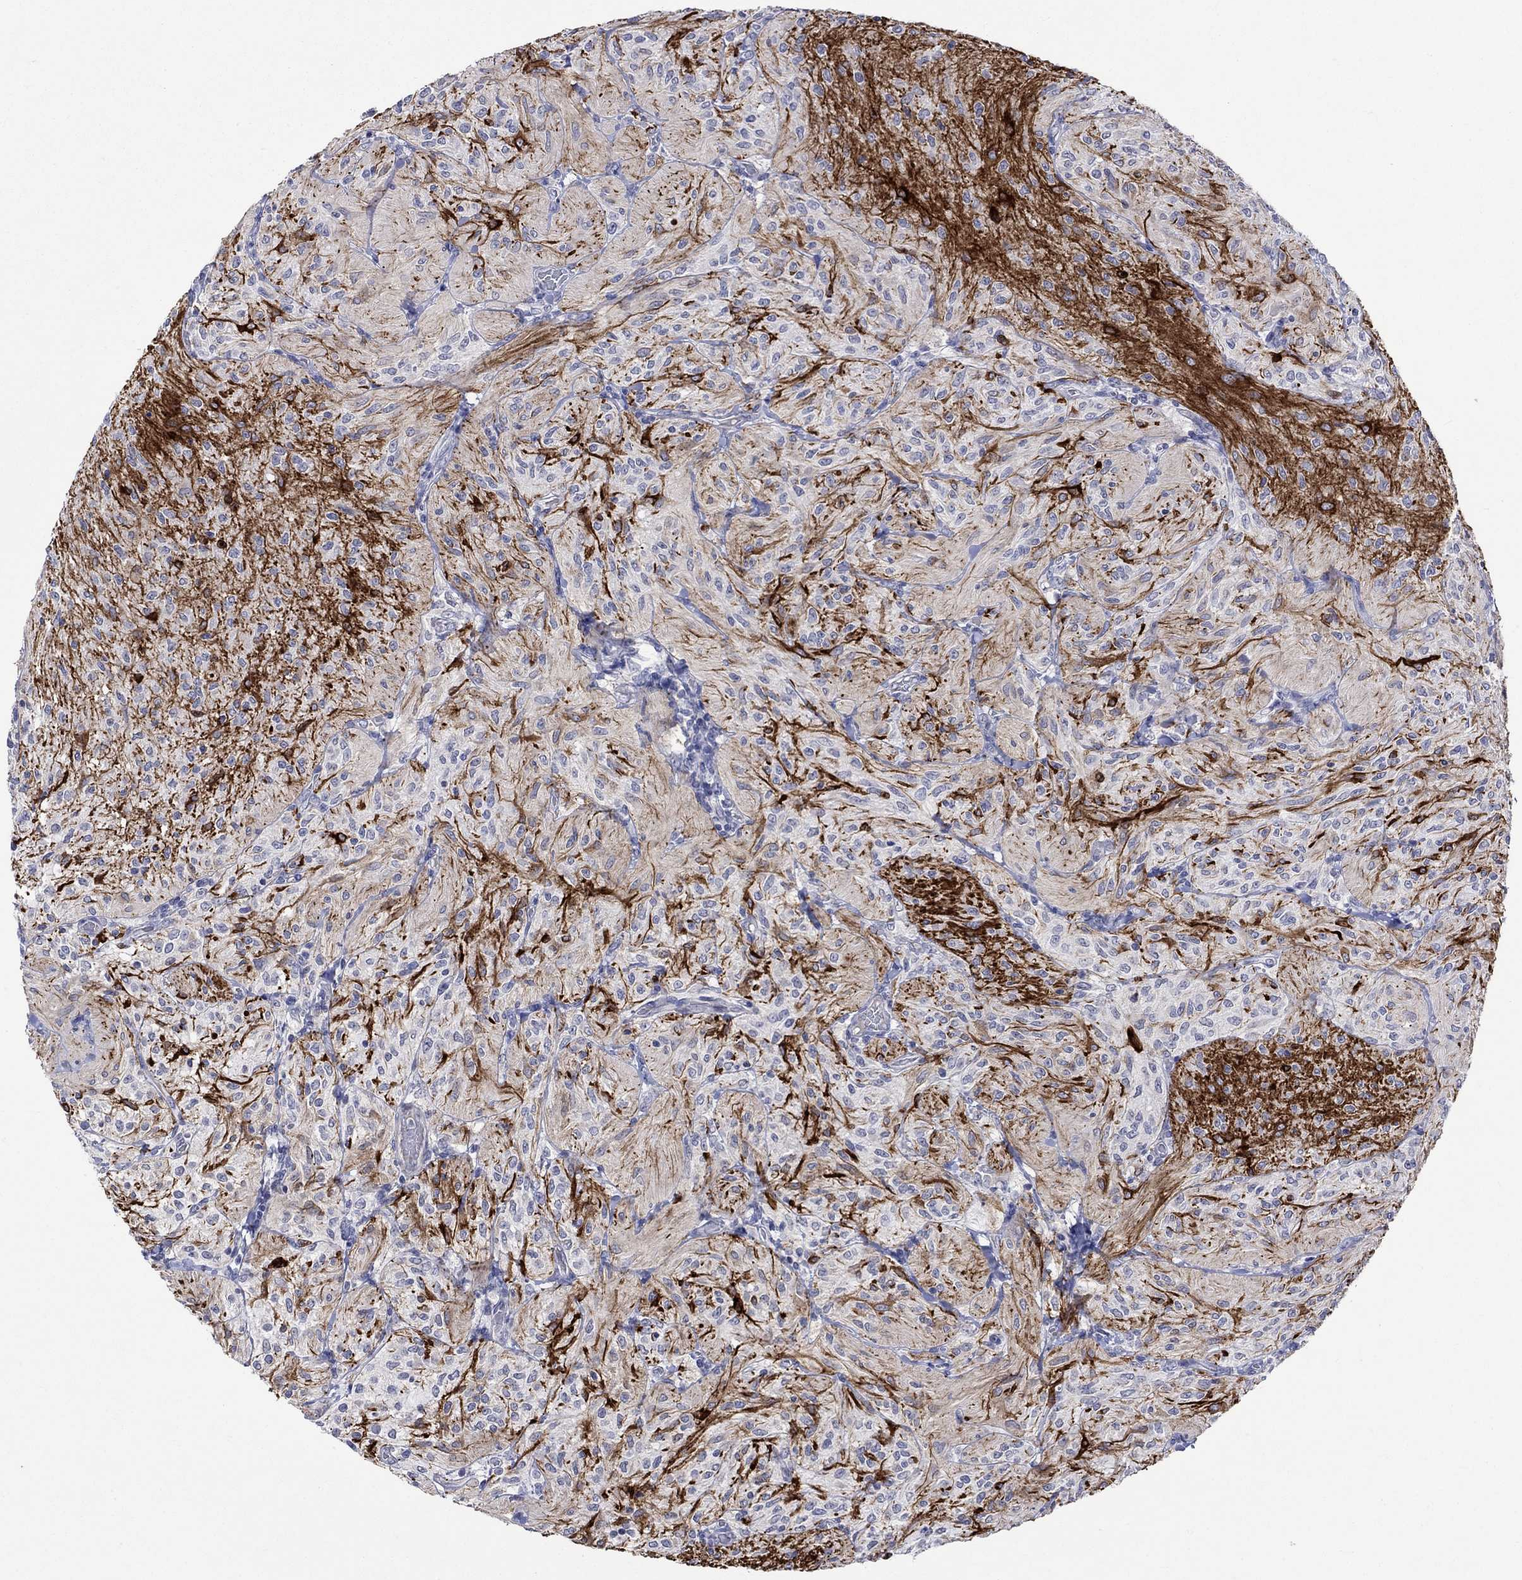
{"staining": {"intensity": "negative", "quantity": "none", "location": "none"}, "tissue": "glioma", "cell_type": "Tumor cells", "image_type": "cancer", "snomed": [{"axis": "morphology", "description": "Glioma, malignant, Low grade"}, {"axis": "topography", "description": "Brain"}], "caption": "Photomicrograph shows no protein expression in tumor cells of glioma tissue.", "gene": "CRYAB", "patient": {"sex": "male", "age": 3}}